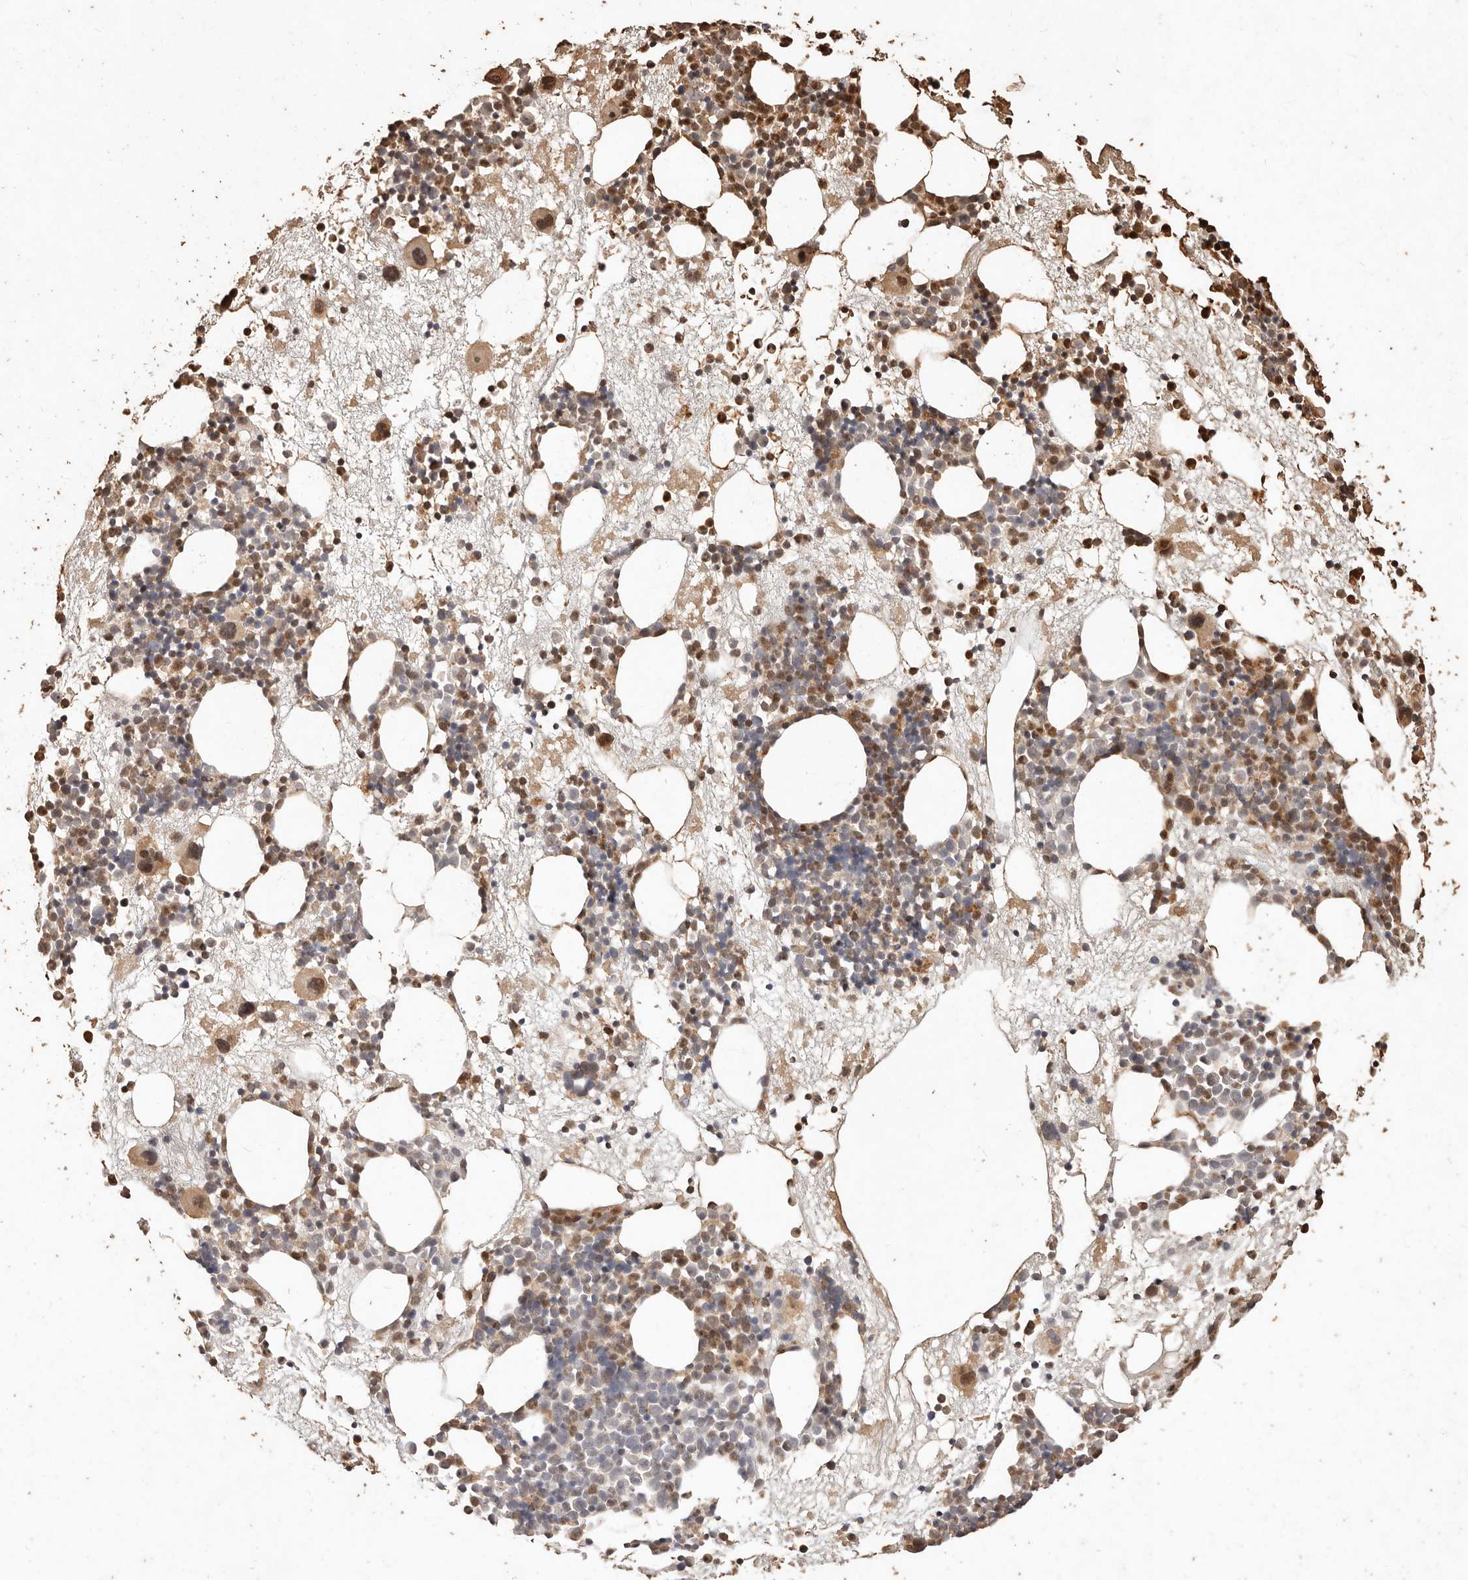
{"staining": {"intensity": "moderate", "quantity": "25%-75%", "location": "cytoplasmic/membranous,nuclear"}, "tissue": "bone marrow", "cell_type": "Hematopoietic cells", "image_type": "normal", "snomed": [{"axis": "morphology", "description": "Normal tissue, NOS"}, {"axis": "topography", "description": "Bone marrow"}], "caption": "Unremarkable bone marrow reveals moderate cytoplasmic/membranous,nuclear expression in approximately 25%-75% of hematopoietic cells, visualized by immunohistochemistry. The staining is performed using DAB (3,3'-diaminobenzidine) brown chromogen to label protein expression. The nuclei are counter-stained blue using hematoxylin.", "gene": "KIF9", "patient": {"sex": "male", "age": 50}}